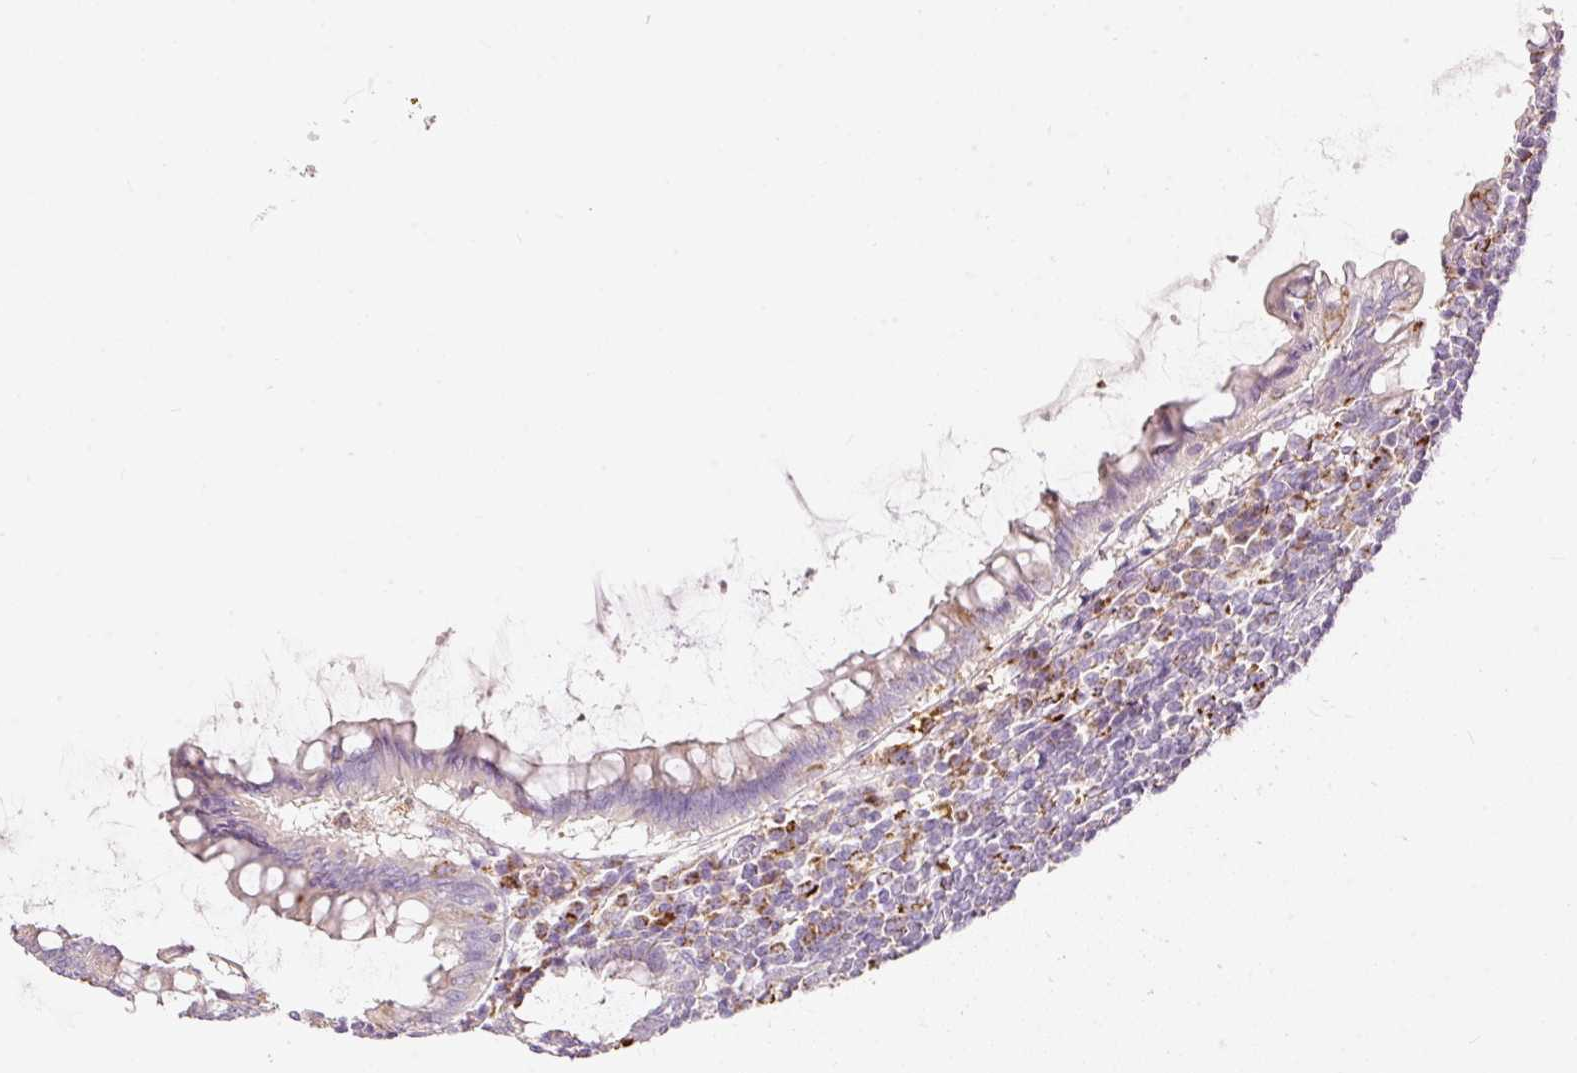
{"staining": {"intensity": "moderate", "quantity": "<25%", "location": "cytoplasmic/membranous"}, "tissue": "appendix", "cell_type": "Glandular cells", "image_type": "normal", "snomed": [{"axis": "morphology", "description": "Normal tissue, NOS"}, {"axis": "topography", "description": "Appendix"}], "caption": "An immunohistochemistry image of benign tissue is shown. Protein staining in brown labels moderate cytoplasmic/membranous positivity in appendix within glandular cells.", "gene": "MTHFD2", "patient": {"sex": "male", "age": 83}}